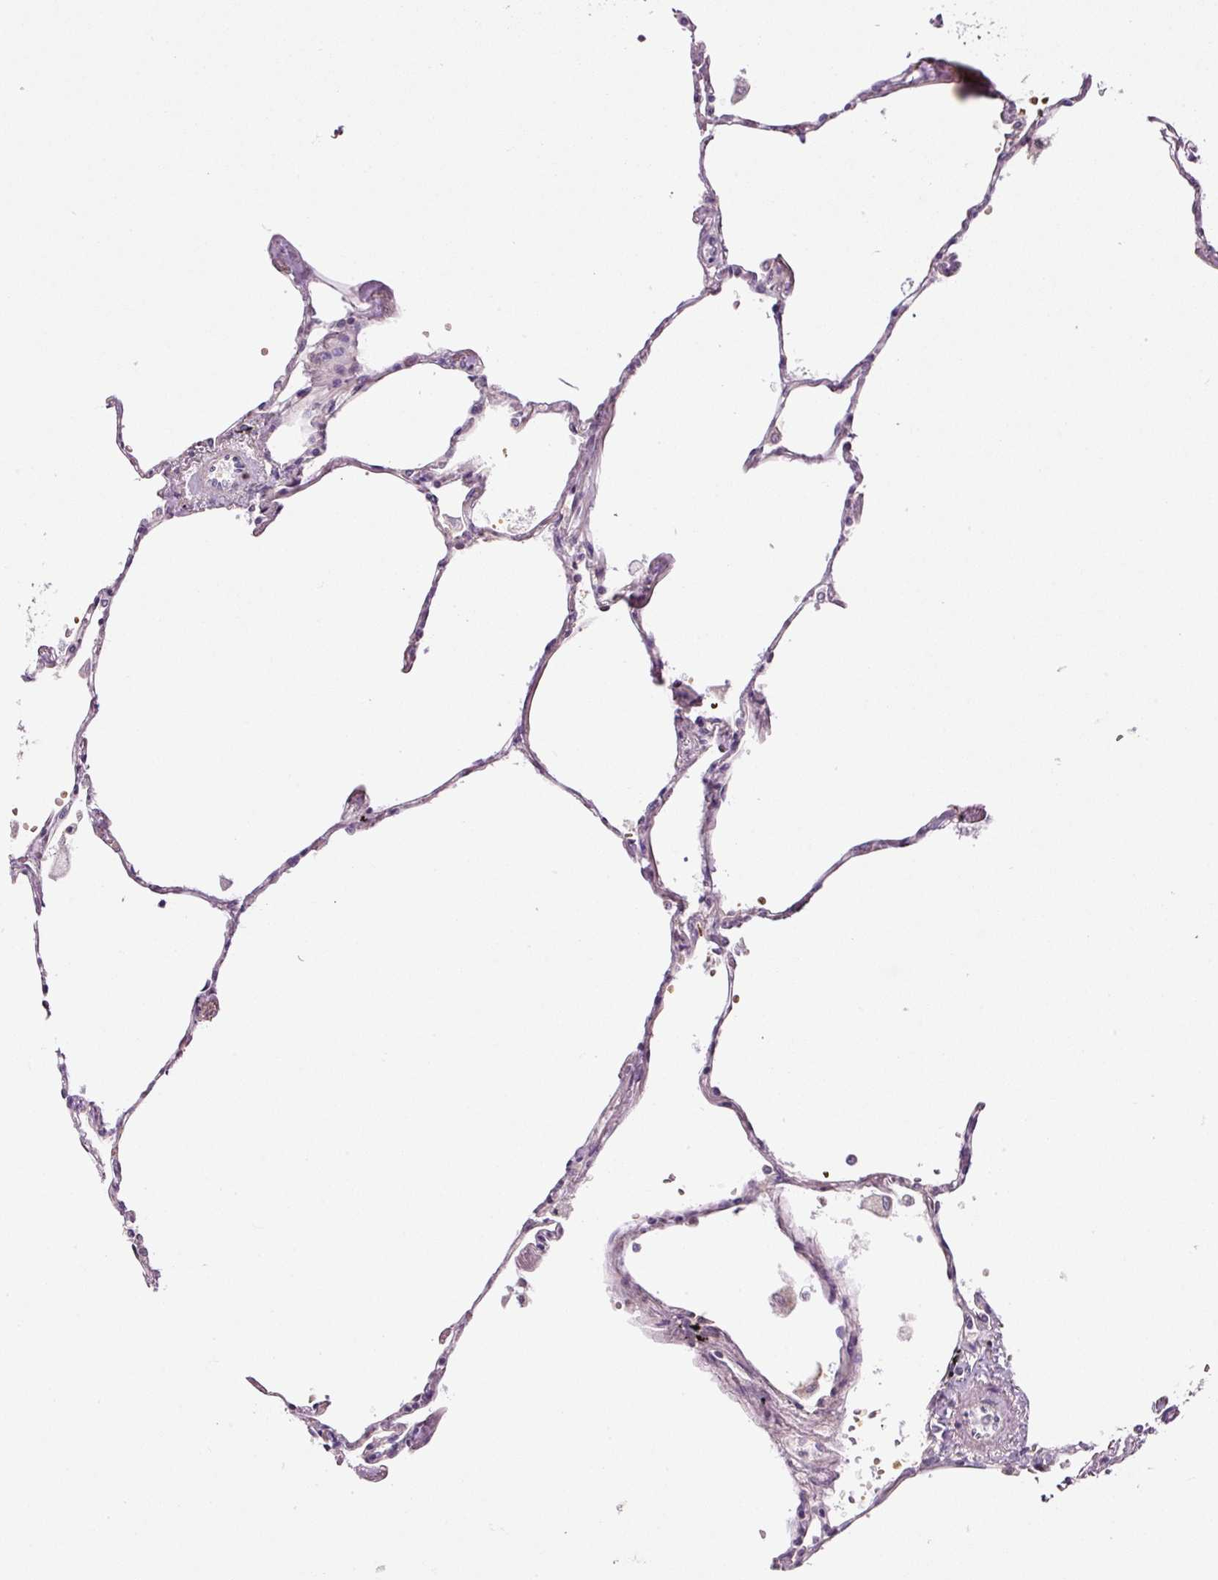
{"staining": {"intensity": "moderate", "quantity": "25%-75%", "location": "cytoplasmic/membranous"}, "tissue": "lung", "cell_type": "Alveolar cells", "image_type": "normal", "snomed": [{"axis": "morphology", "description": "Normal tissue, NOS"}, {"axis": "topography", "description": "Lung"}], "caption": "DAB (3,3'-diaminobenzidine) immunohistochemical staining of normal human lung displays moderate cytoplasmic/membranous protein positivity in approximately 25%-75% of alveolar cells.", "gene": "TBC1D2B", "patient": {"sex": "female", "age": 67}}